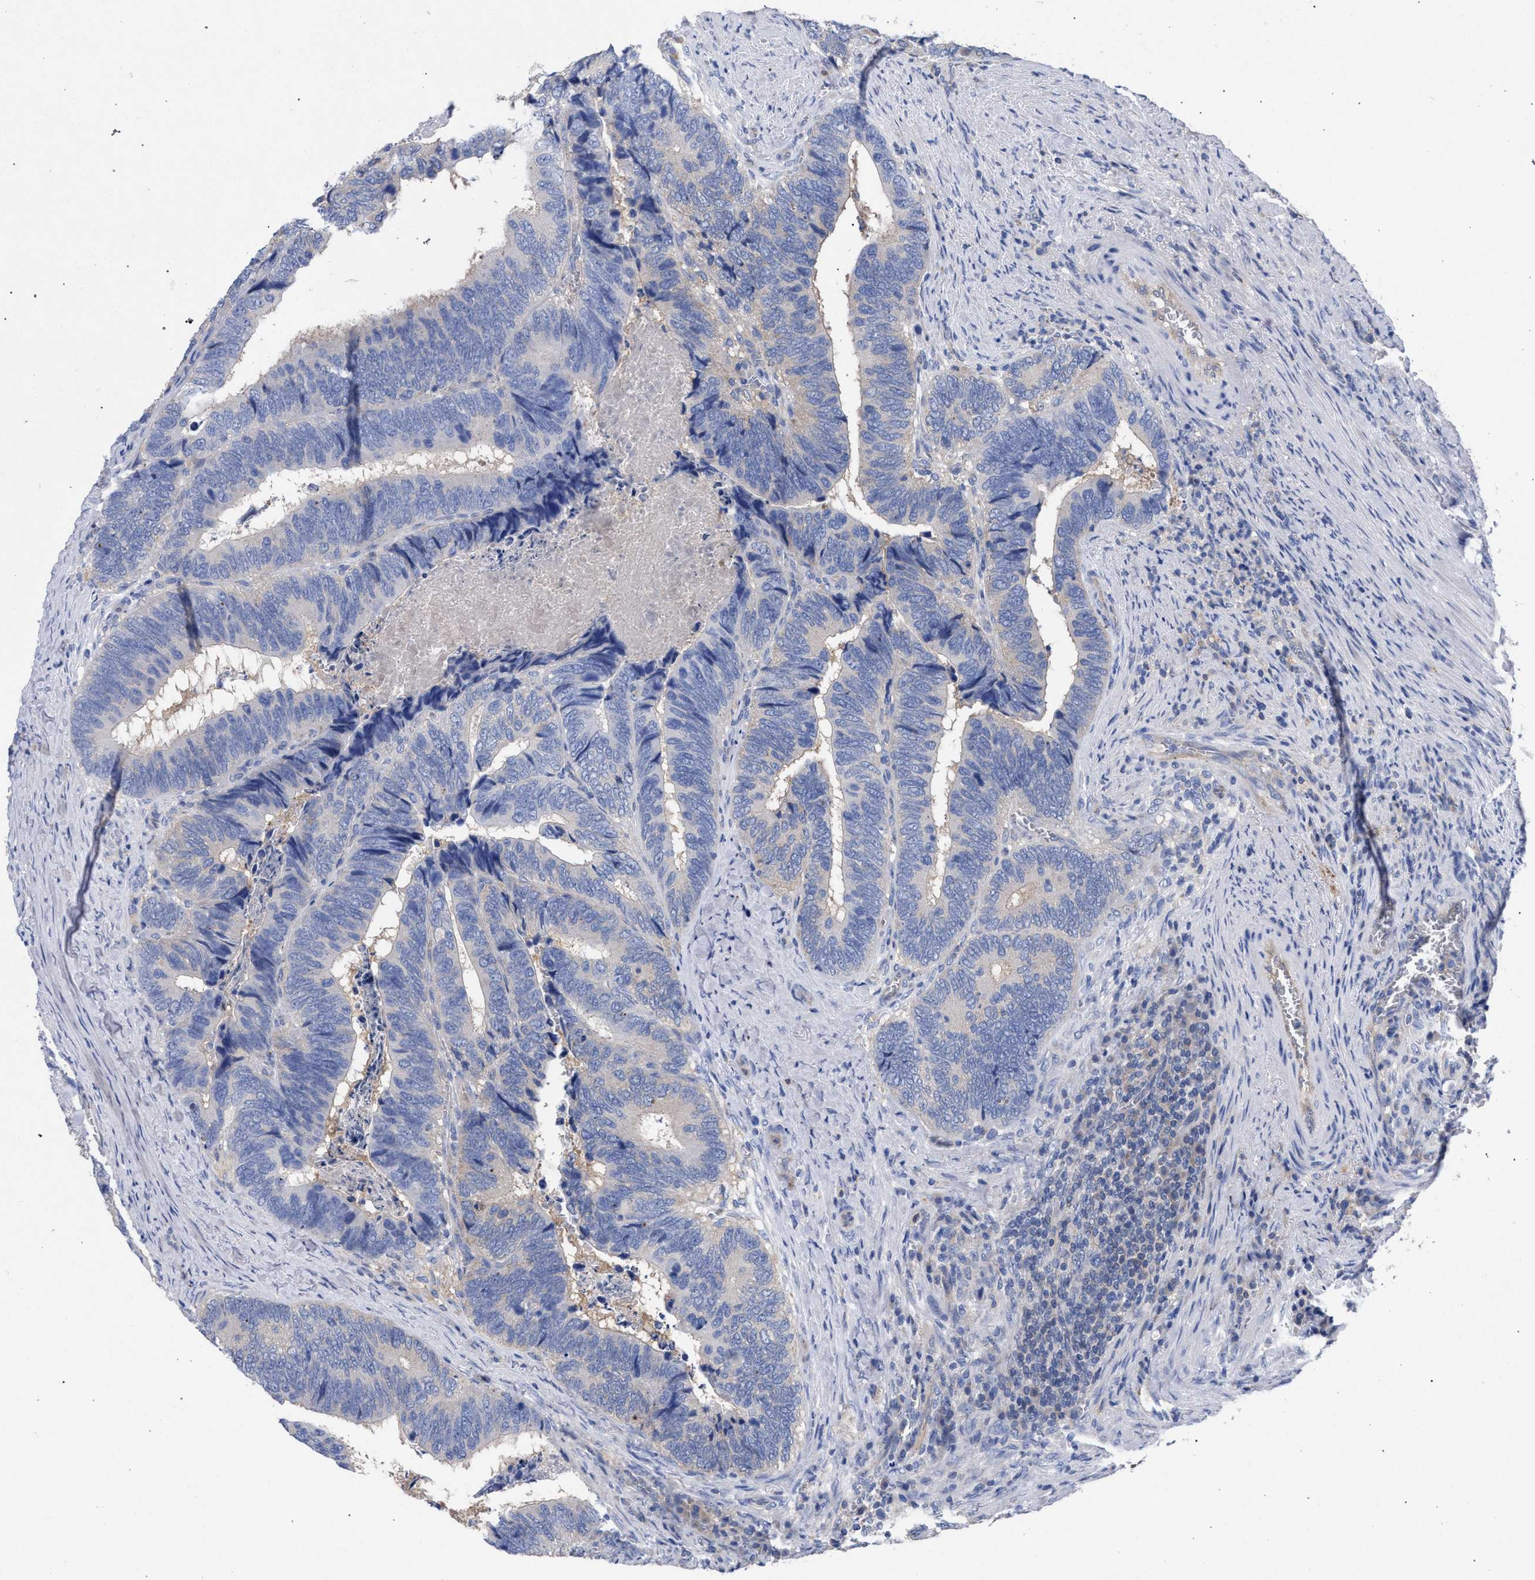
{"staining": {"intensity": "negative", "quantity": "none", "location": "none"}, "tissue": "colorectal cancer", "cell_type": "Tumor cells", "image_type": "cancer", "snomed": [{"axis": "morphology", "description": "Adenocarcinoma, NOS"}, {"axis": "topography", "description": "Colon"}], "caption": "Immunohistochemistry micrograph of neoplastic tissue: human colorectal adenocarcinoma stained with DAB demonstrates no significant protein expression in tumor cells.", "gene": "GMPR", "patient": {"sex": "male", "age": 72}}